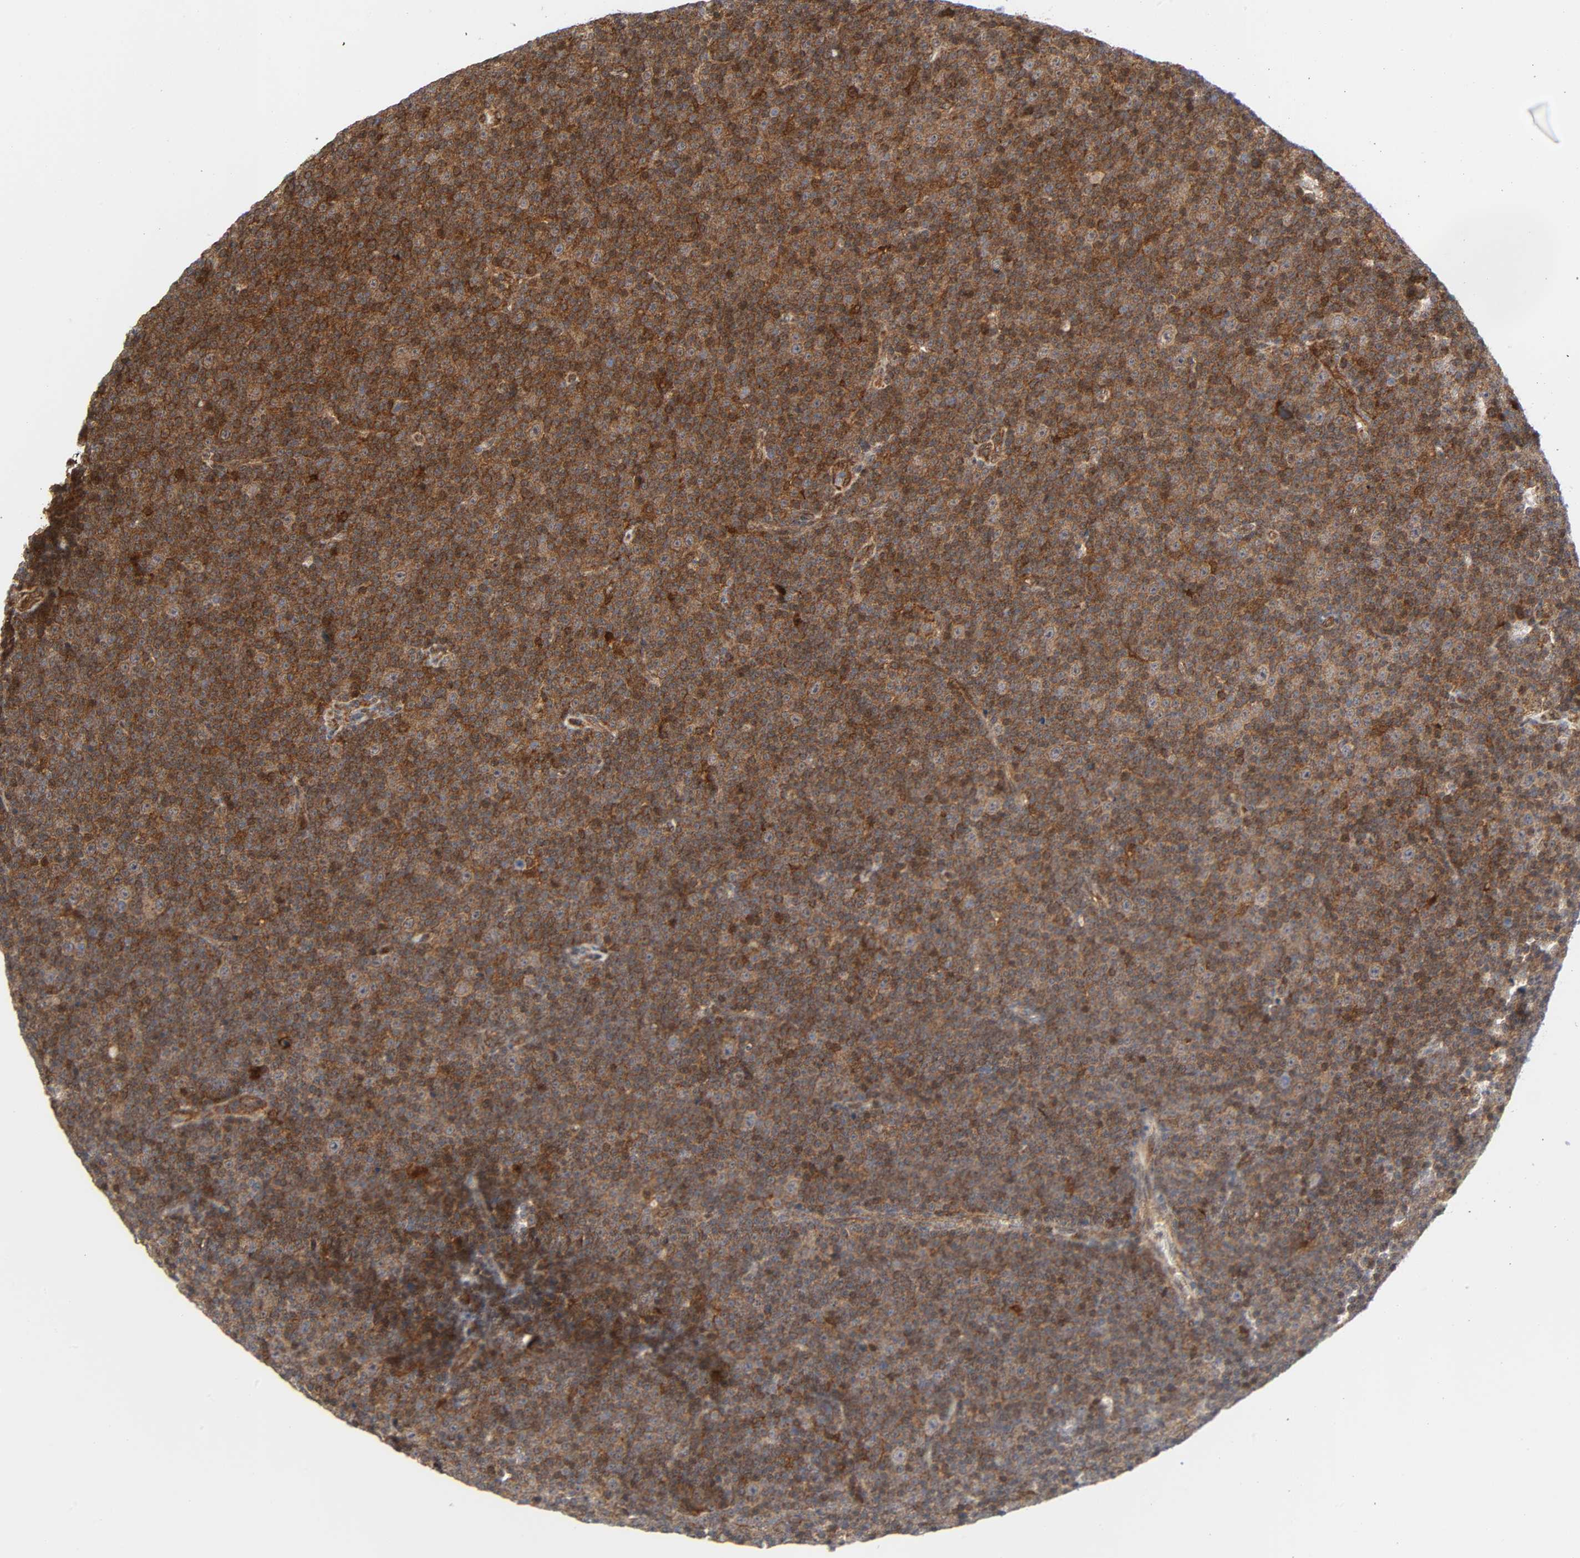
{"staining": {"intensity": "moderate", "quantity": ">75%", "location": "cytoplasmic/membranous"}, "tissue": "lymphoma", "cell_type": "Tumor cells", "image_type": "cancer", "snomed": [{"axis": "morphology", "description": "Malignant lymphoma, non-Hodgkin's type, Low grade"}, {"axis": "topography", "description": "Lymph node"}], "caption": "A micrograph of human low-grade malignant lymphoma, non-Hodgkin's type stained for a protein demonstrates moderate cytoplasmic/membranous brown staining in tumor cells.", "gene": "MAPK1", "patient": {"sex": "female", "age": 67}}